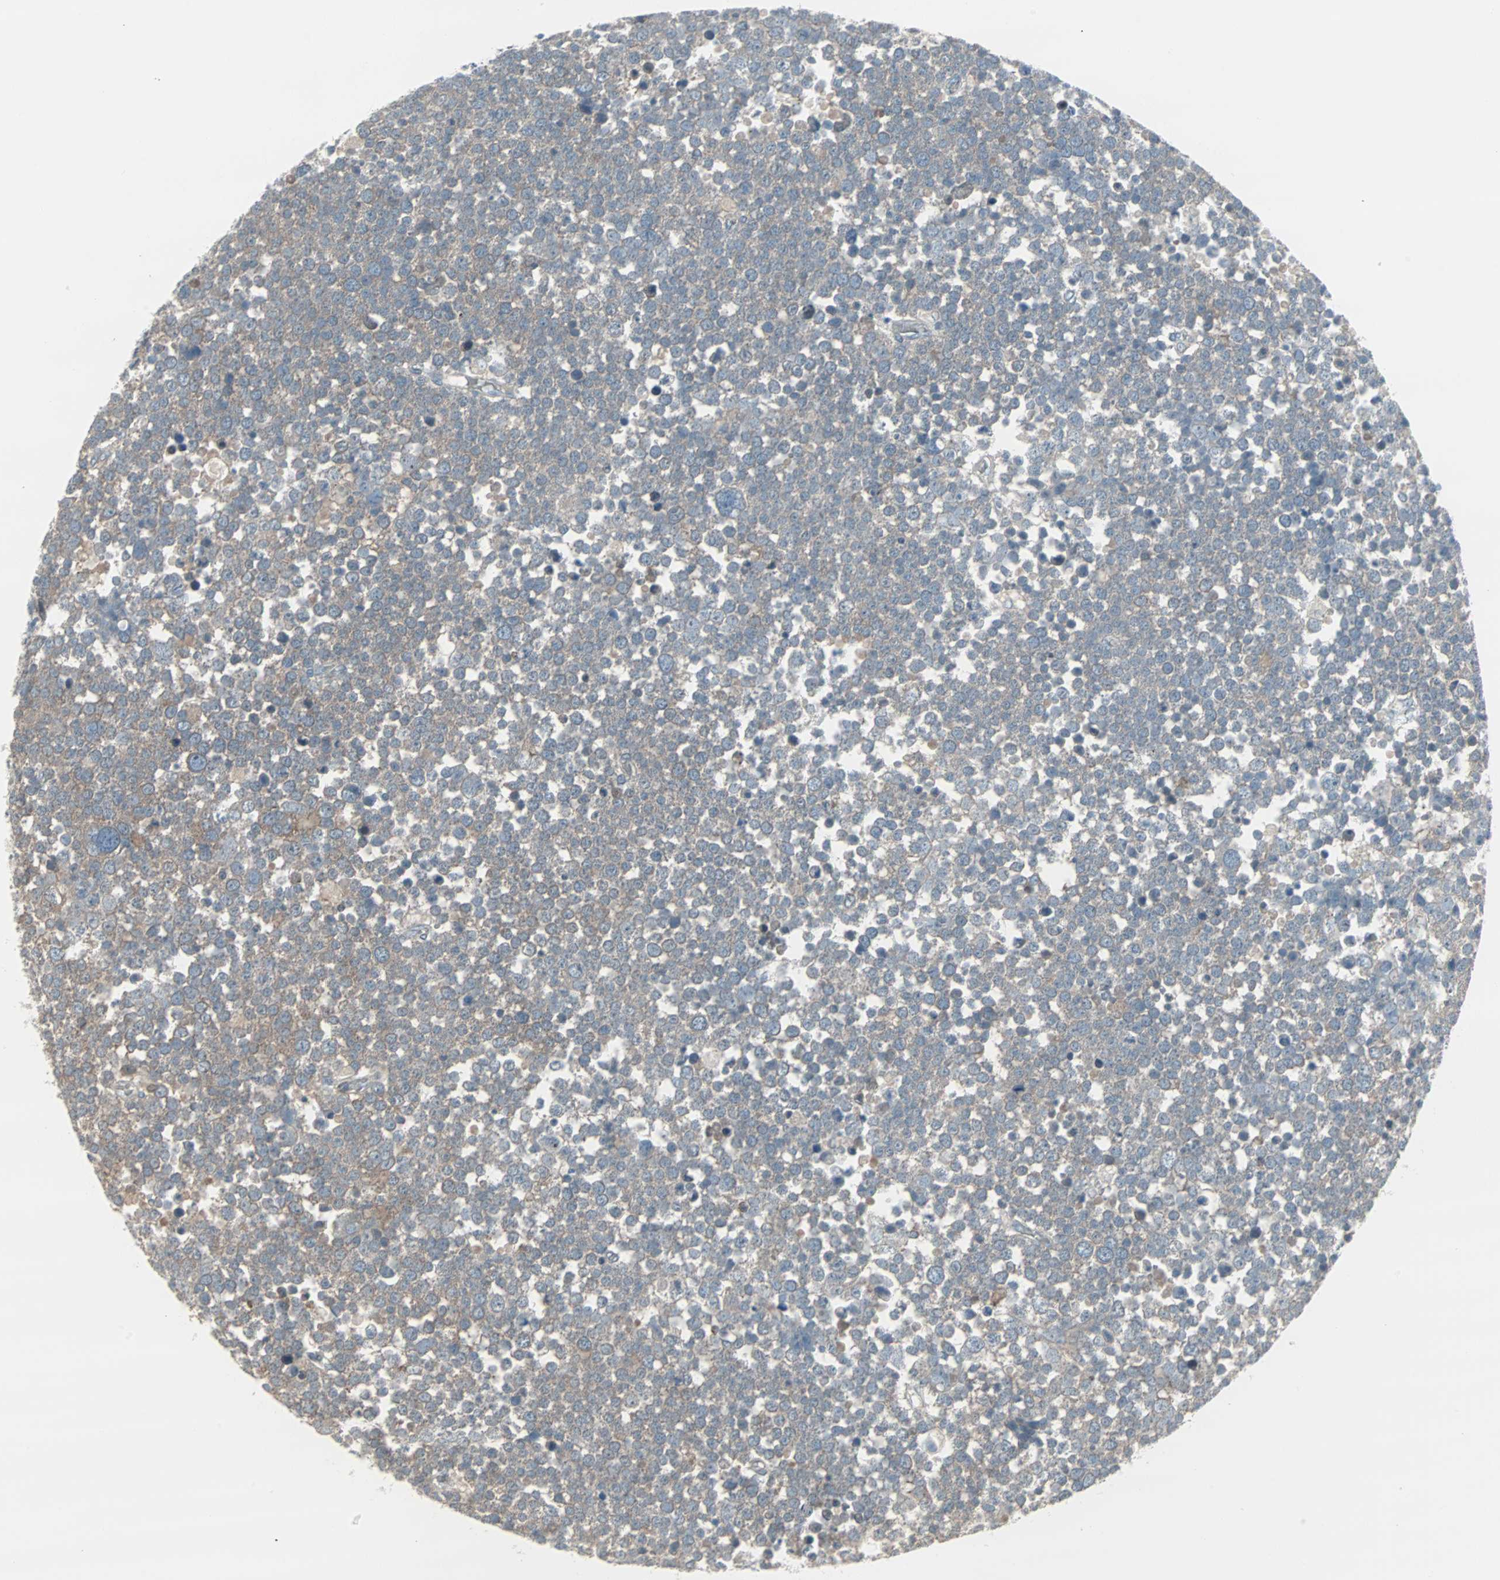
{"staining": {"intensity": "weak", "quantity": "25%-75%", "location": "cytoplasmic/membranous"}, "tissue": "testis cancer", "cell_type": "Tumor cells", "image_type": "cancer", "snomed": [{"axis": "morphology", "description": "Seminoma, NOS"}, {"axis": "topography", "description": "Testis"}], "caption": "Seminoma (testis) tissue demonstrates weak cytoplasmic/membranous staining in approximately 25%-75% of tumor cells", "gene": "ZSCAN32", "patient": {"sex": "male", "age": 71}}